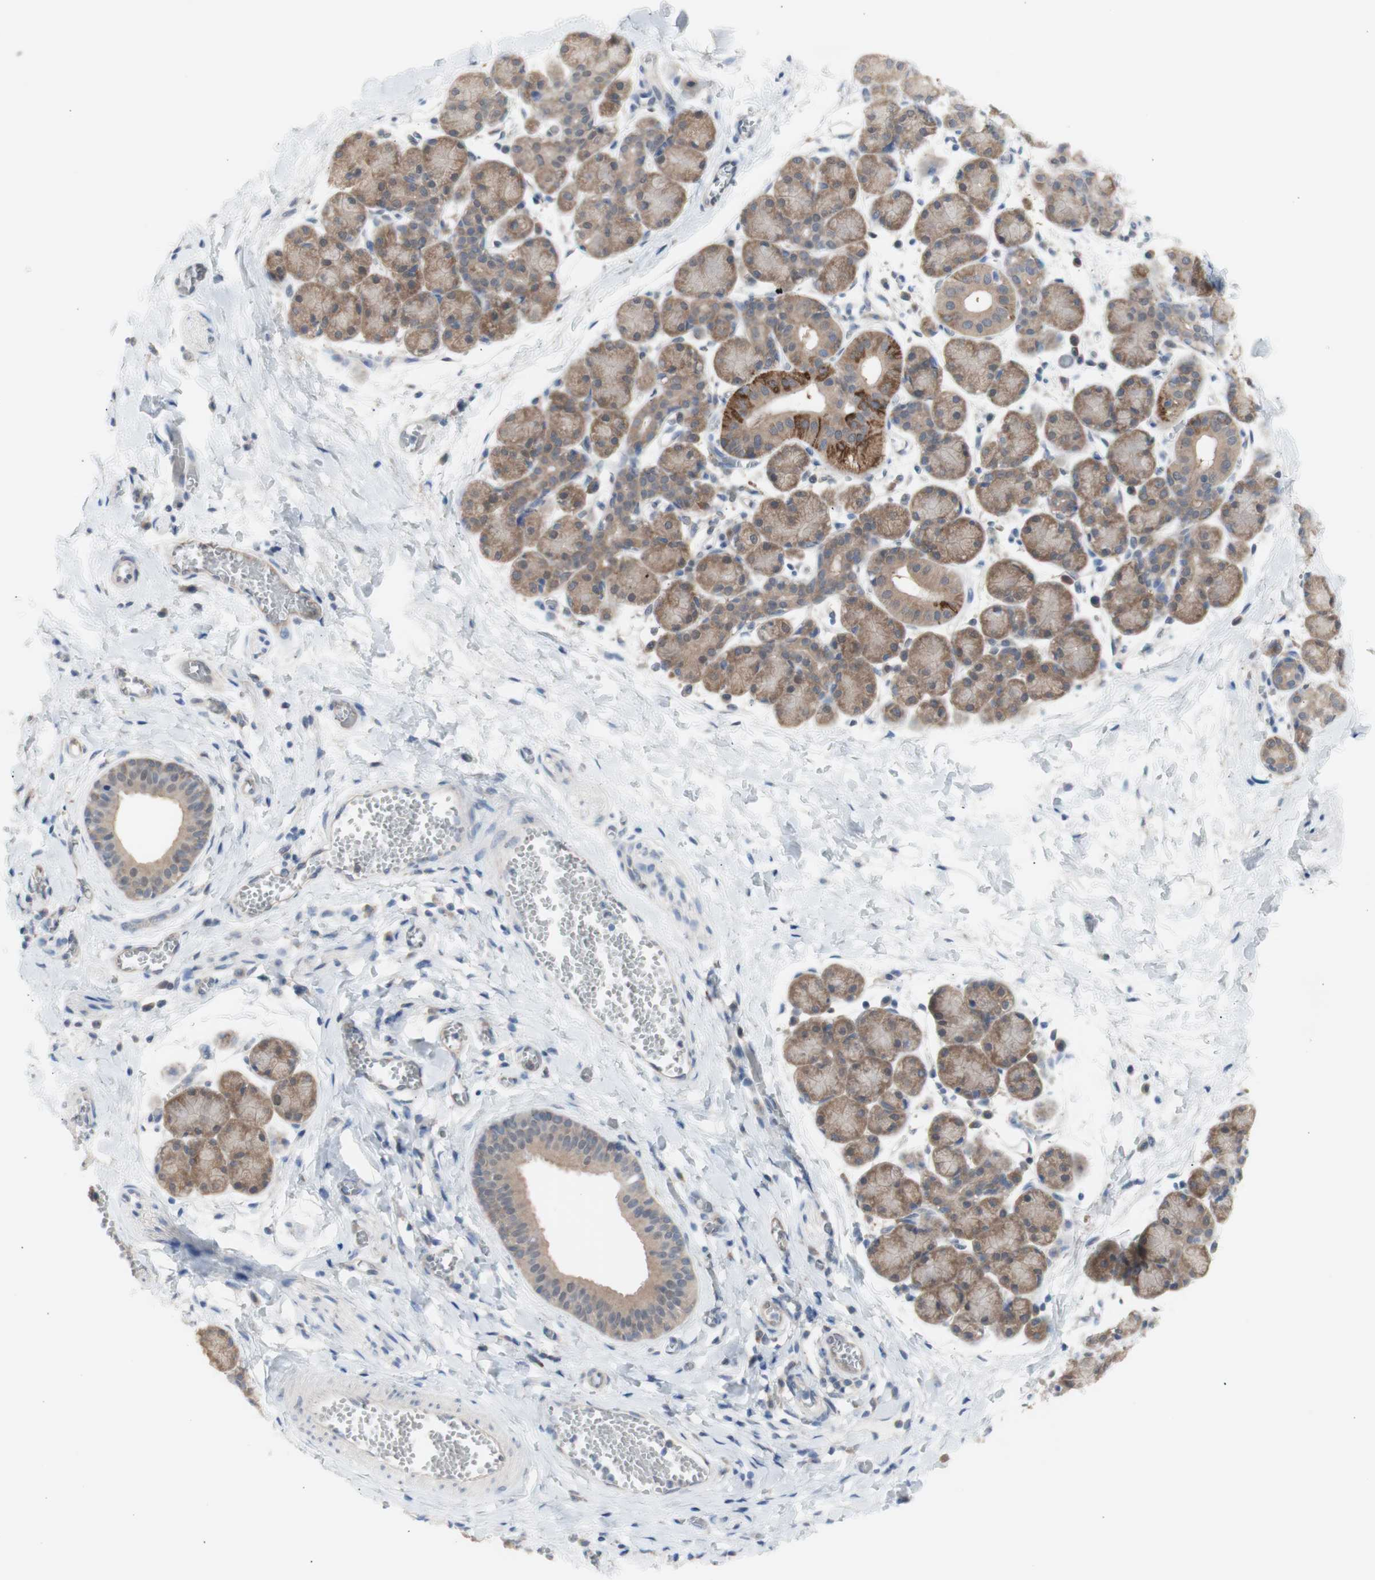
{"staining": {"intensity": "strong", "quantity": "<25%", "location": "cytoplasmic/membranous"}, "tissue": "salivary gland", "cell_type": "Glandular cells", "image_type": "normal", "snomed": [{"axis": "morphology", "description": "Normal tissue, NOS"}, {"axis": "morphology", "description": "Inflammation, NOS"}, {"axis": "topography", "description": "Lymph node"}, {"axis": "topography", "description": "Salivary gland"}], "caption": "Immunohistochemistry of normal salivary gland displays medium levels of strong cytoplasmic/membranous positivity in about <25% of glandular cells. (DAB IHC, brown staining for protein, blue staining for nuclei).", "gene": "PRMT5", "patient": {"sex": "male", "age": 3}}